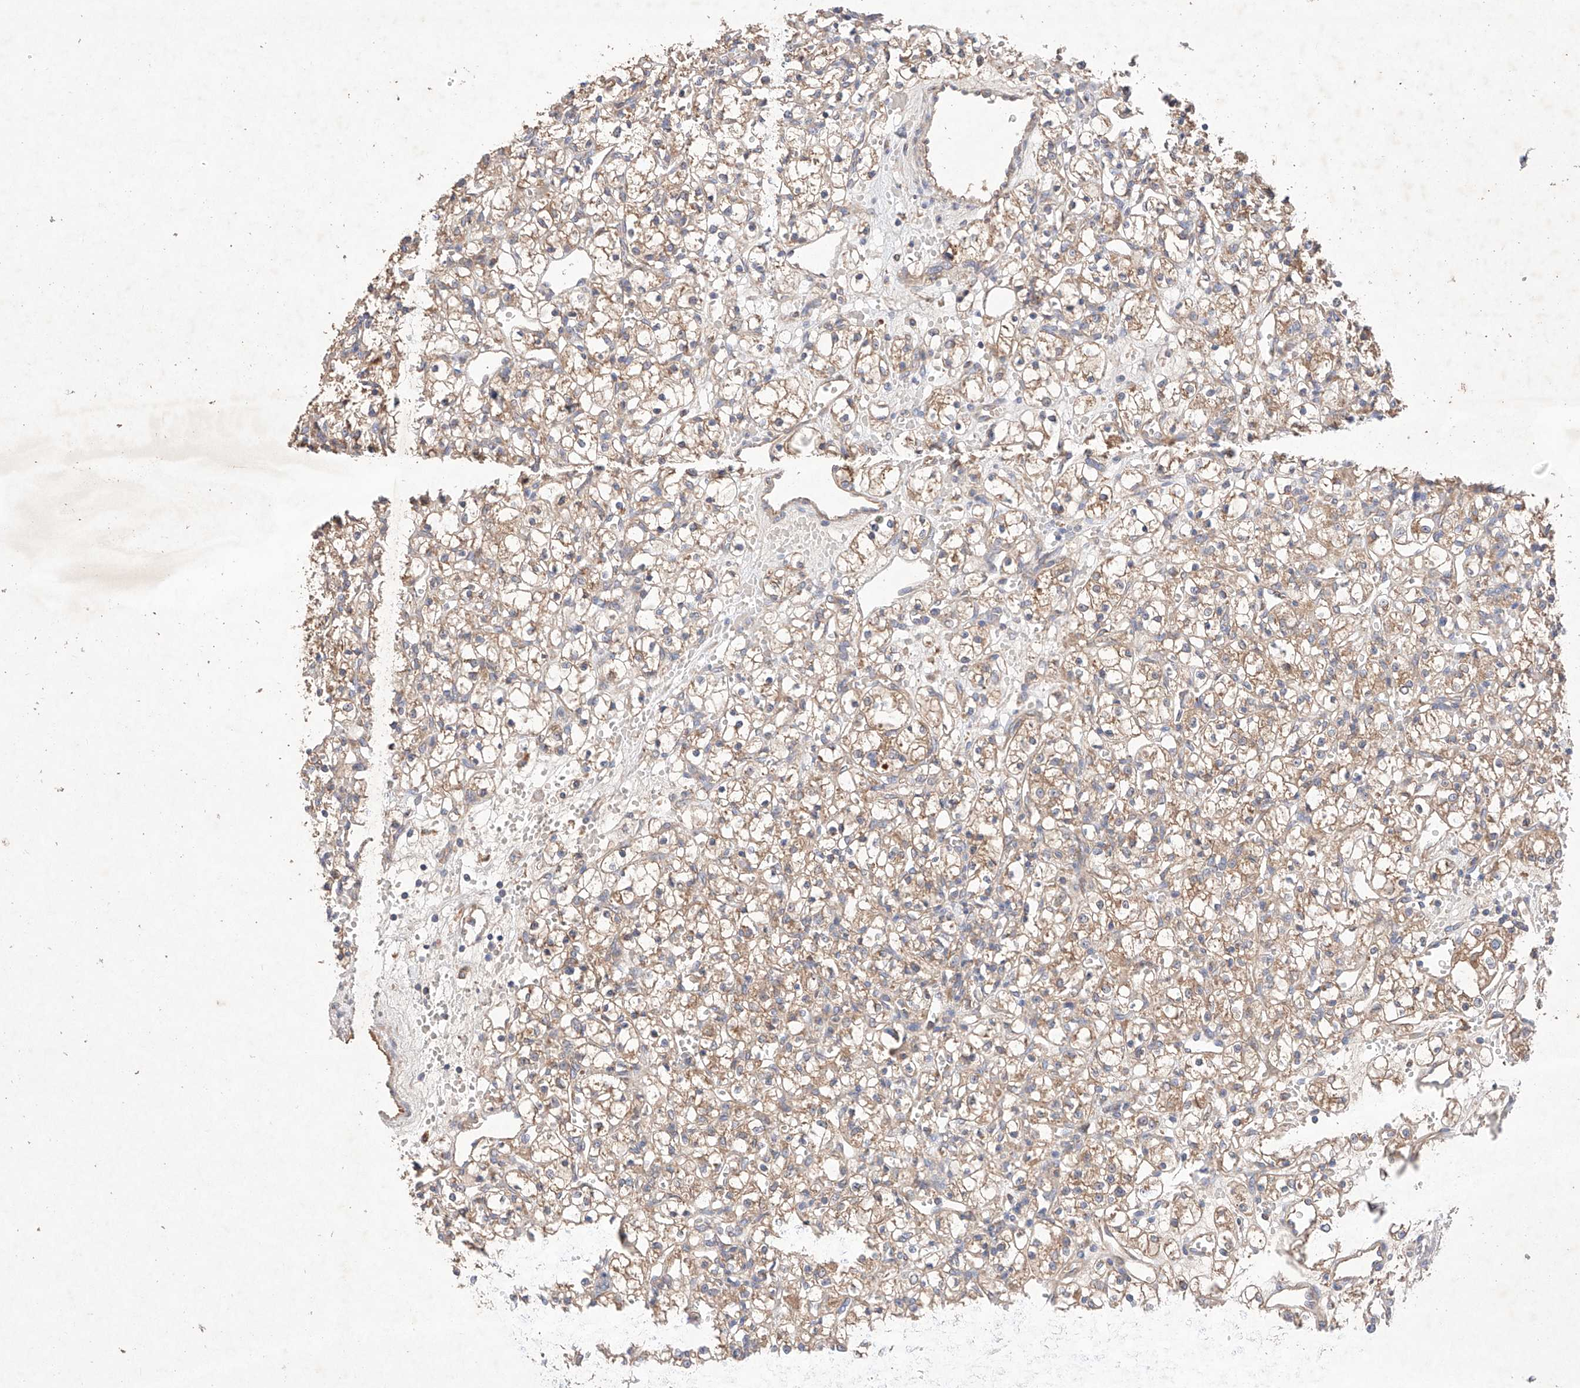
{"staining": {"intensity": "moderate", "quantity": ">75%", "location": "cytoplasmic/membranous"}, "tissue": "renal cancer", "cell_type": "Tumor cells", "image_type": "cancer", "snomed": [{"axis": "morphology", "description": "Adenocarcinoma, NOS"}, {"axis": "topography", "description": "Kidney"}], "caption": "Renal cancer tissue displays moderate cytoplasmic/membranous expression in approximately >75% of tumor cells", "gene": "C6orf62", "patient": {"sex": "female", "age": 59}}